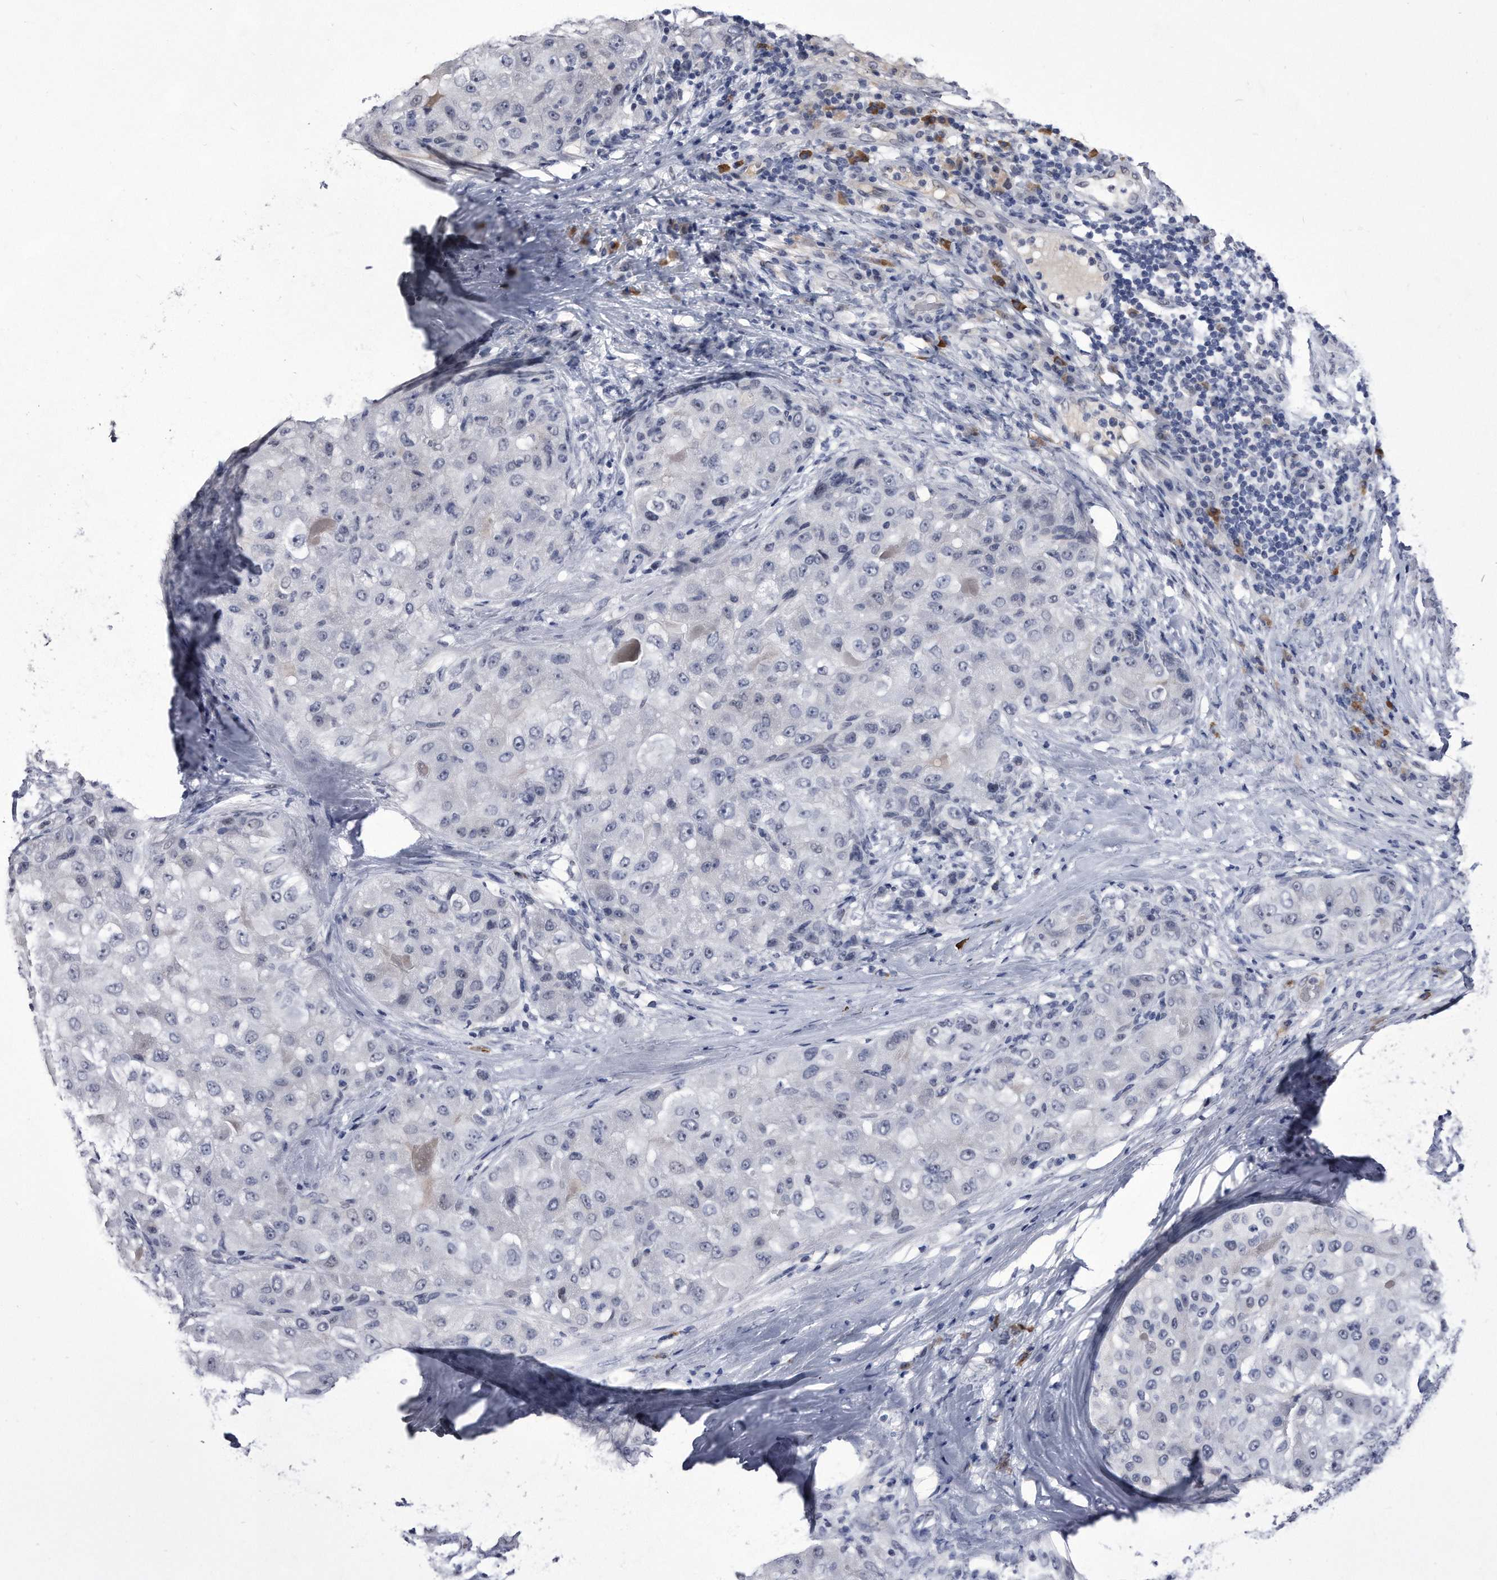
{"staining": {"intensity": "negative", "quantity": "none", "location": "none"}, "tissue": "liver cancer", "cell_type": "Tumor cells", "image_type": "cancer", "snomed": [{"axis": "morphology", "description": "Carcinoma, Hepatocellular, NOS"}, {"axis": "topography", "description": "Liver"}], "caption": "Tumor cells show no significant protein staining in liver cancer. Brightfield microscopy of IHC stained with DAB (3,3'-diaminobenzidine) (brown) and hematoxylin (blue), captured at high magnification.", "gene": "KCTD8", "patient": {"sex": "male", "age": 80}}